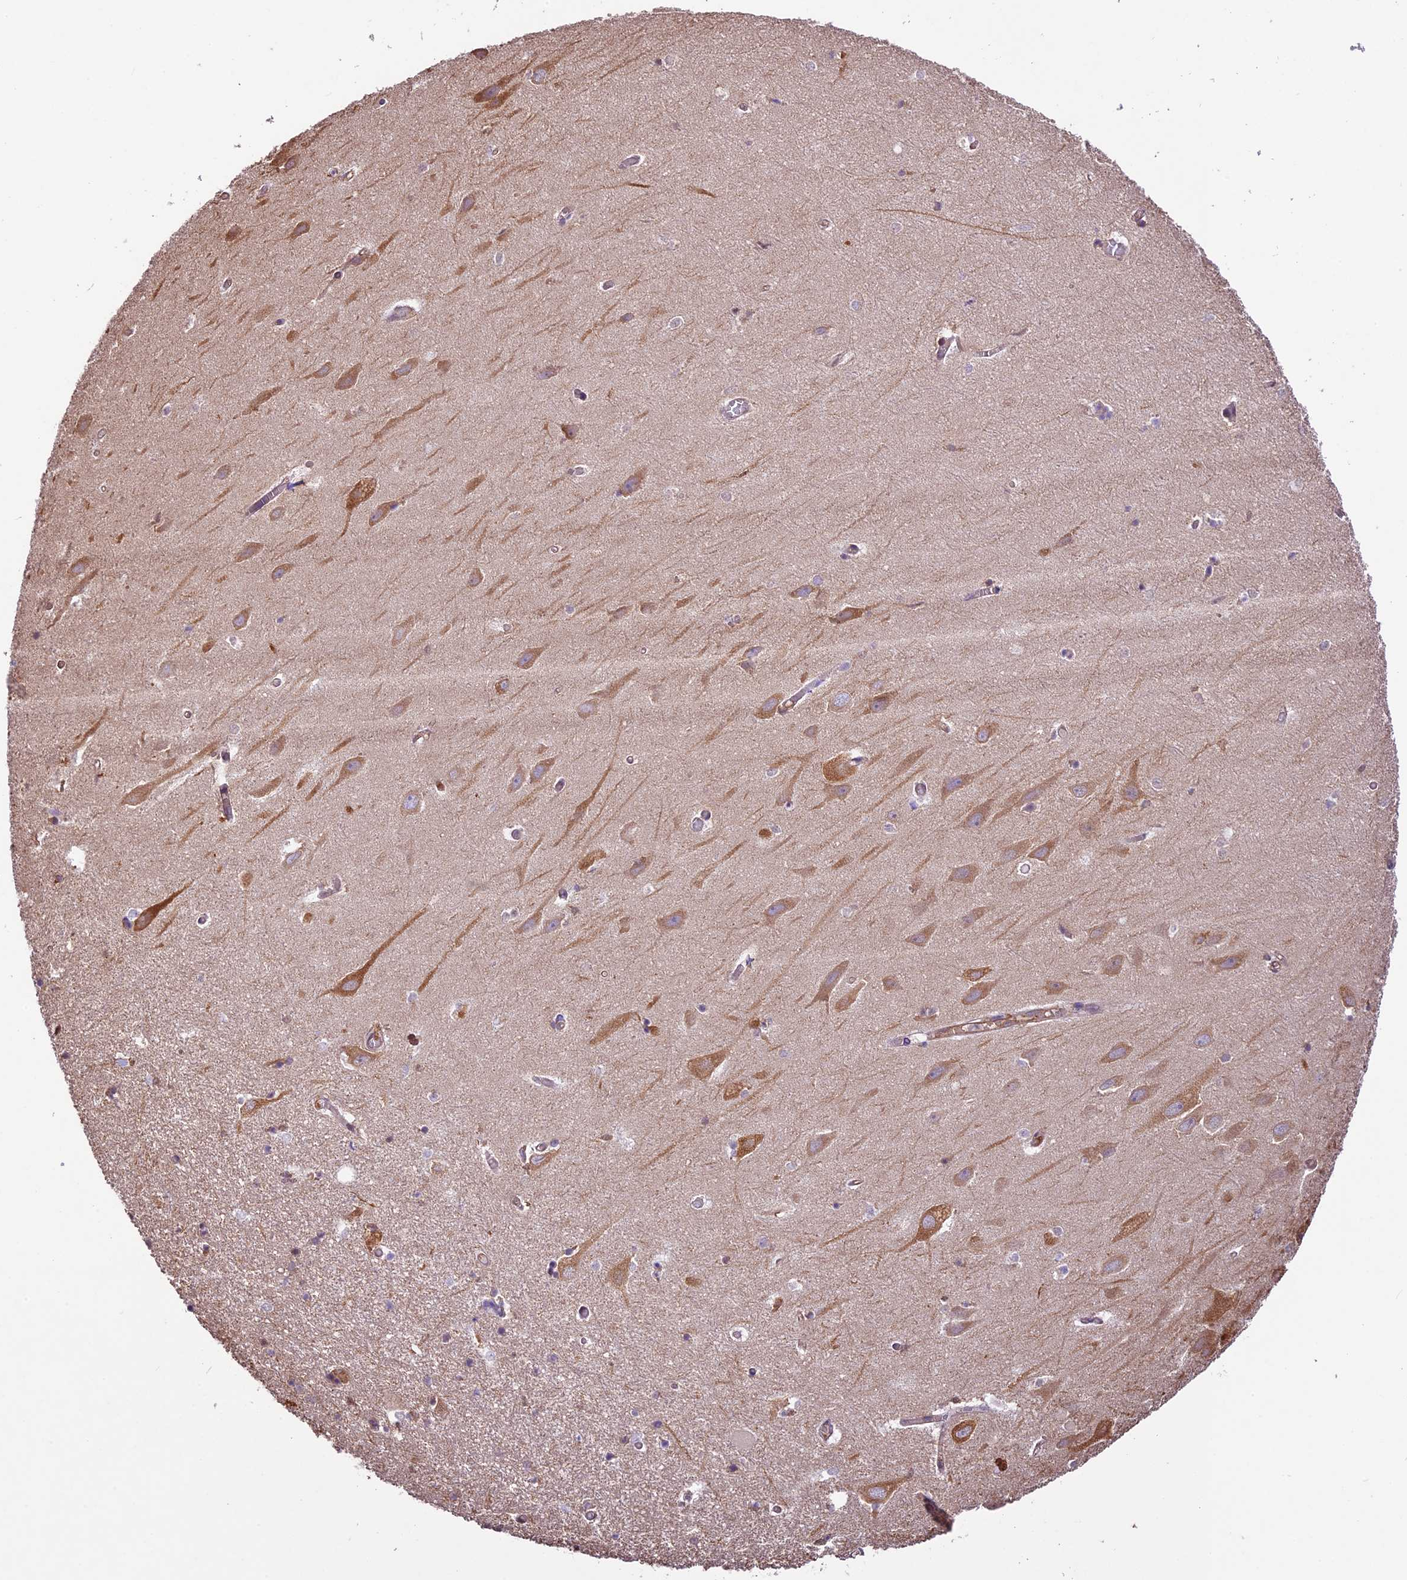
{"staining": {"intensity": "moderate", "quantity": "<25%", "location": "cytoplasmic/membranous"}, "tissue": "hippocampus", "cell_type": "Glial cells", "image_type": "normal", "snomed": [{"axis": "morphology", "description": "Normal tissue, NOS"}, {"axis": "topography", "description": "Hippocampus"}], "caption": "An image showing moderate cytoplasmic/membranous expression in approximately <25% of glial cells in normal hippocampus, as visualized by brown immunohistochemical staining.", "gene": "KARS1", "patient": {"sex": "female", "age": 64}}